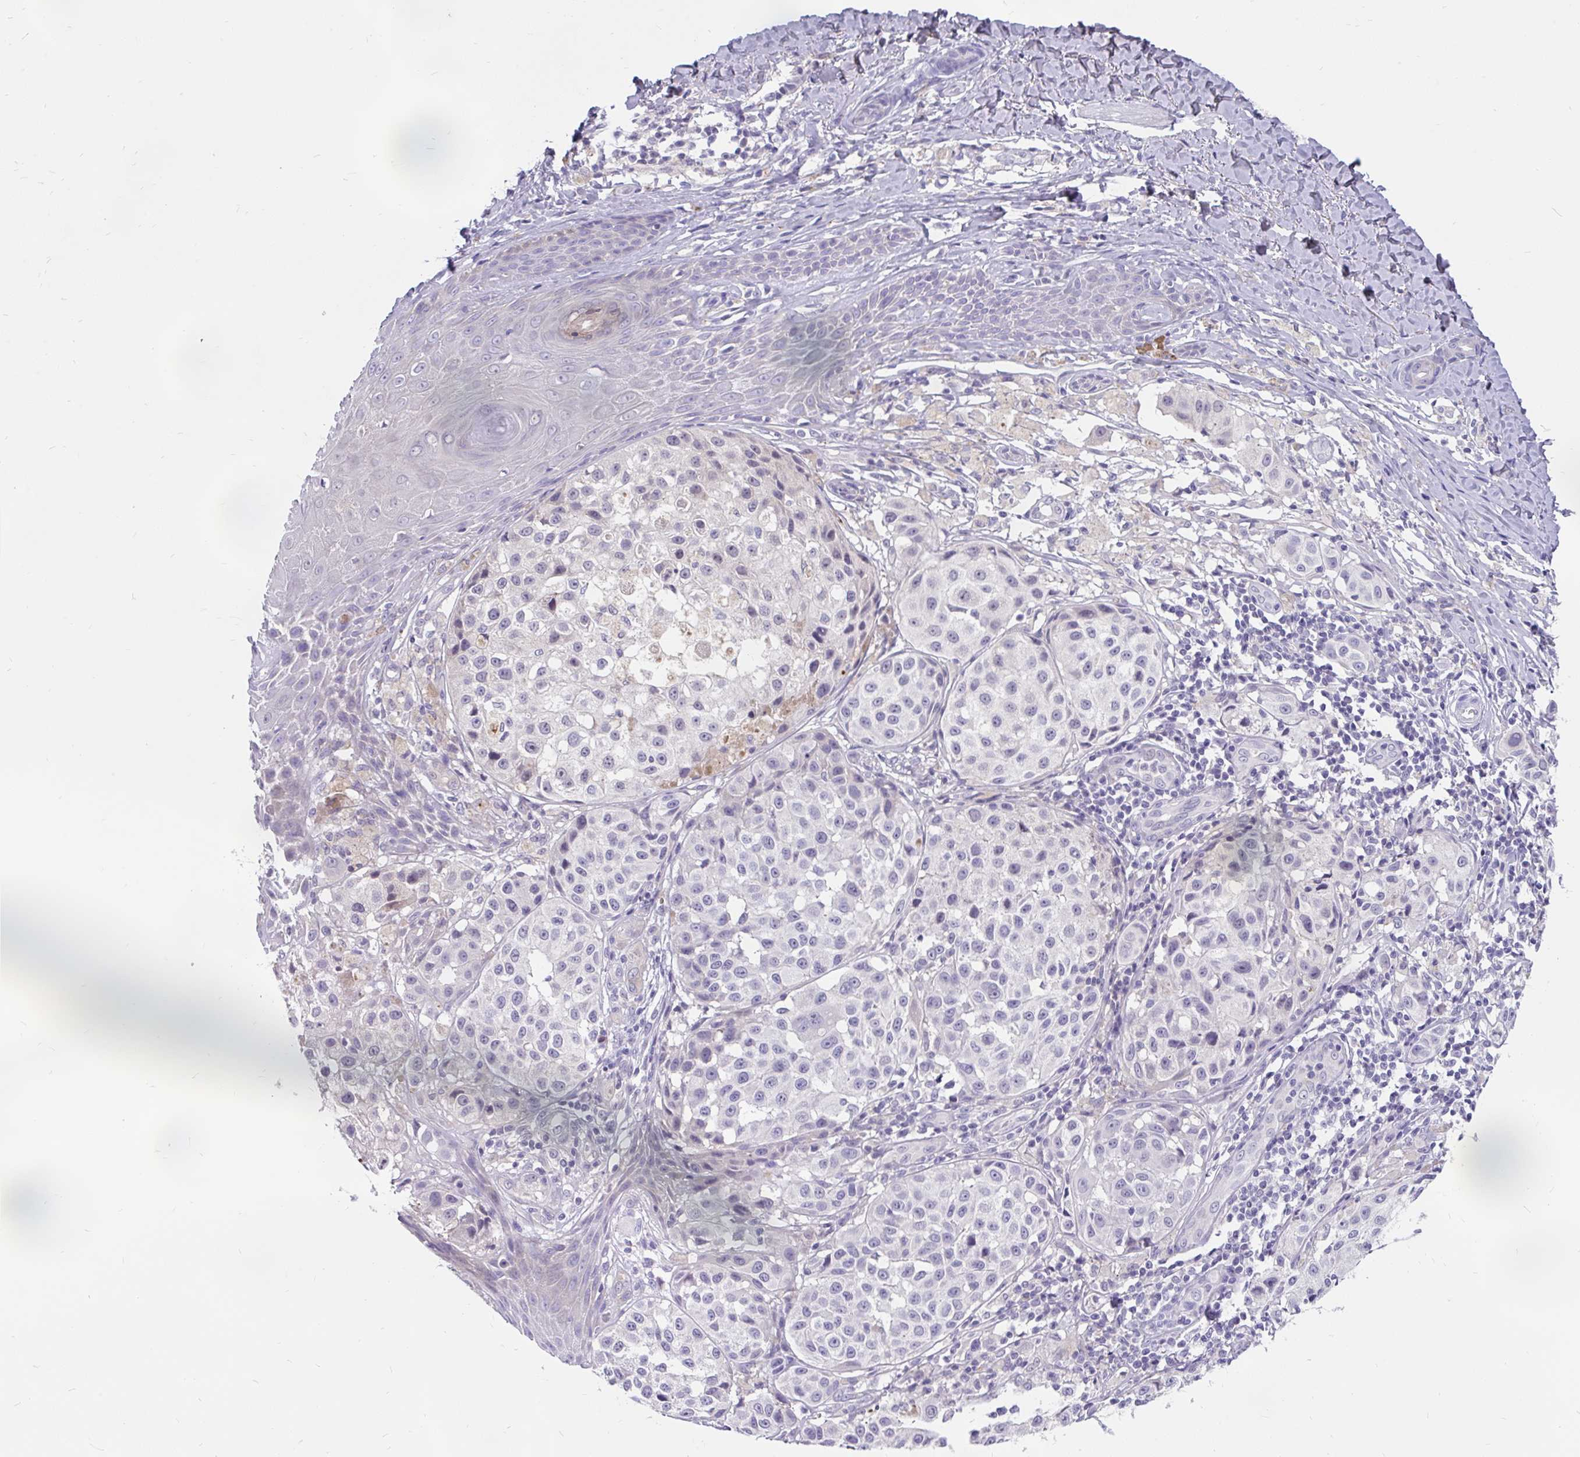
{"staining": {"intensity": "negative", "quantity": "none", "location": "none"}, "tissue": "melanoma", "cell_type": "Tumor cells", "image_type": "cancer", "snomed": [{"axis": "morphology", "description": "Malignant melanoma, NOS"}, {"axis": "topography", "description": "Skin"}], "caption": "Protein analysis of melanoma reveals no significant staining in tumor cells.", "gene": "KIAA2013", "patient": {"sex": "male", "age": 39}}